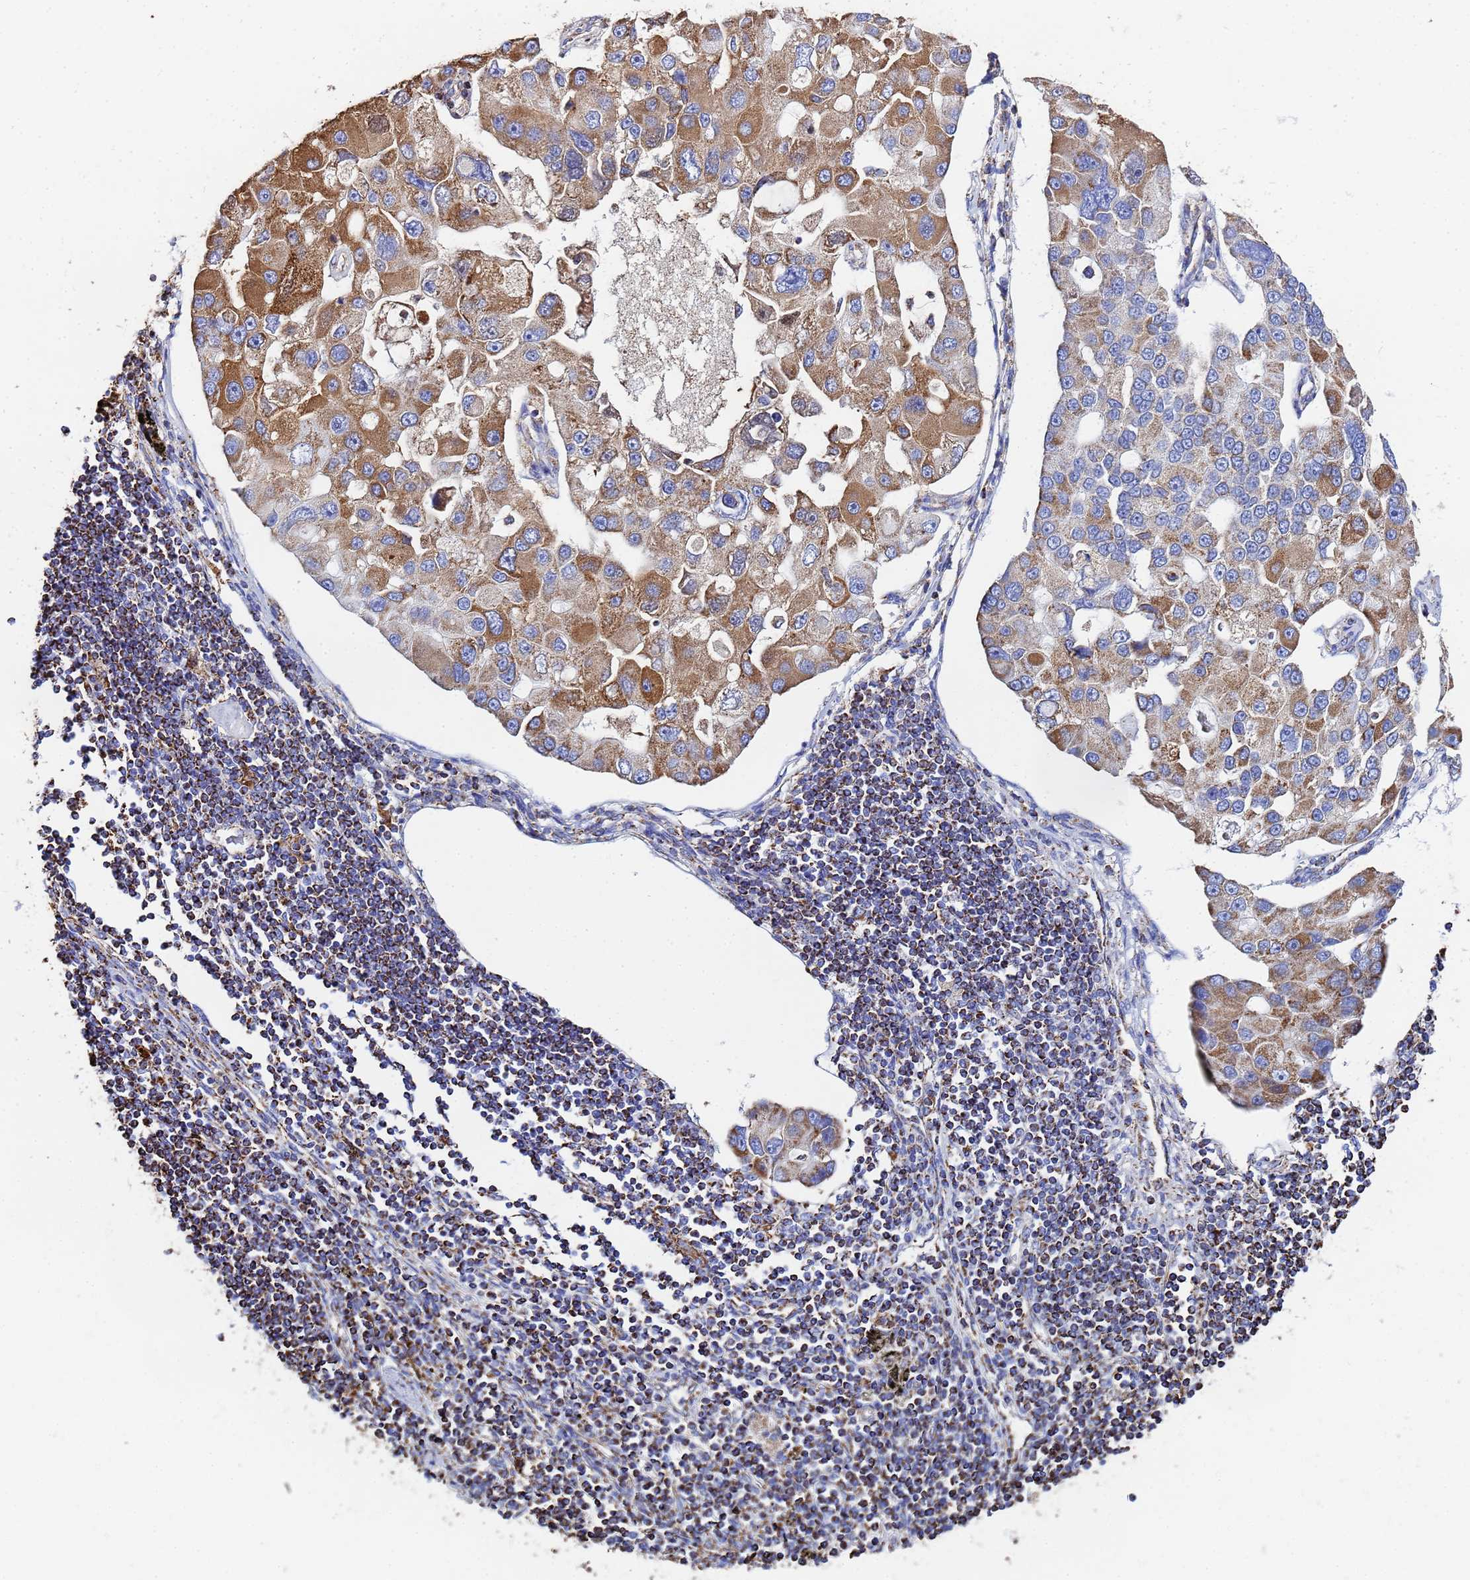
{"staining": {"intensity": "moderate", "quantity": ">75%", "location": "cytoplasmic/membranous"}, "tissue": "lung cancer", "cell_type": "Tumor cells", "image_type": "cancer", "snomed": [{"axis": "morphology", "description": "Adenocarcinoma, NOS"}, {"axis": "topography", "description": "Lung"}], "caption": "The histopathology image reveals staining of adenocarcinoma (lung), revealing moderate cytoplasmic/membranous protein staining (brown color) within tumor cells.", "gene": "GLUD1", "patient": {"sex": "female", "age": 54}}